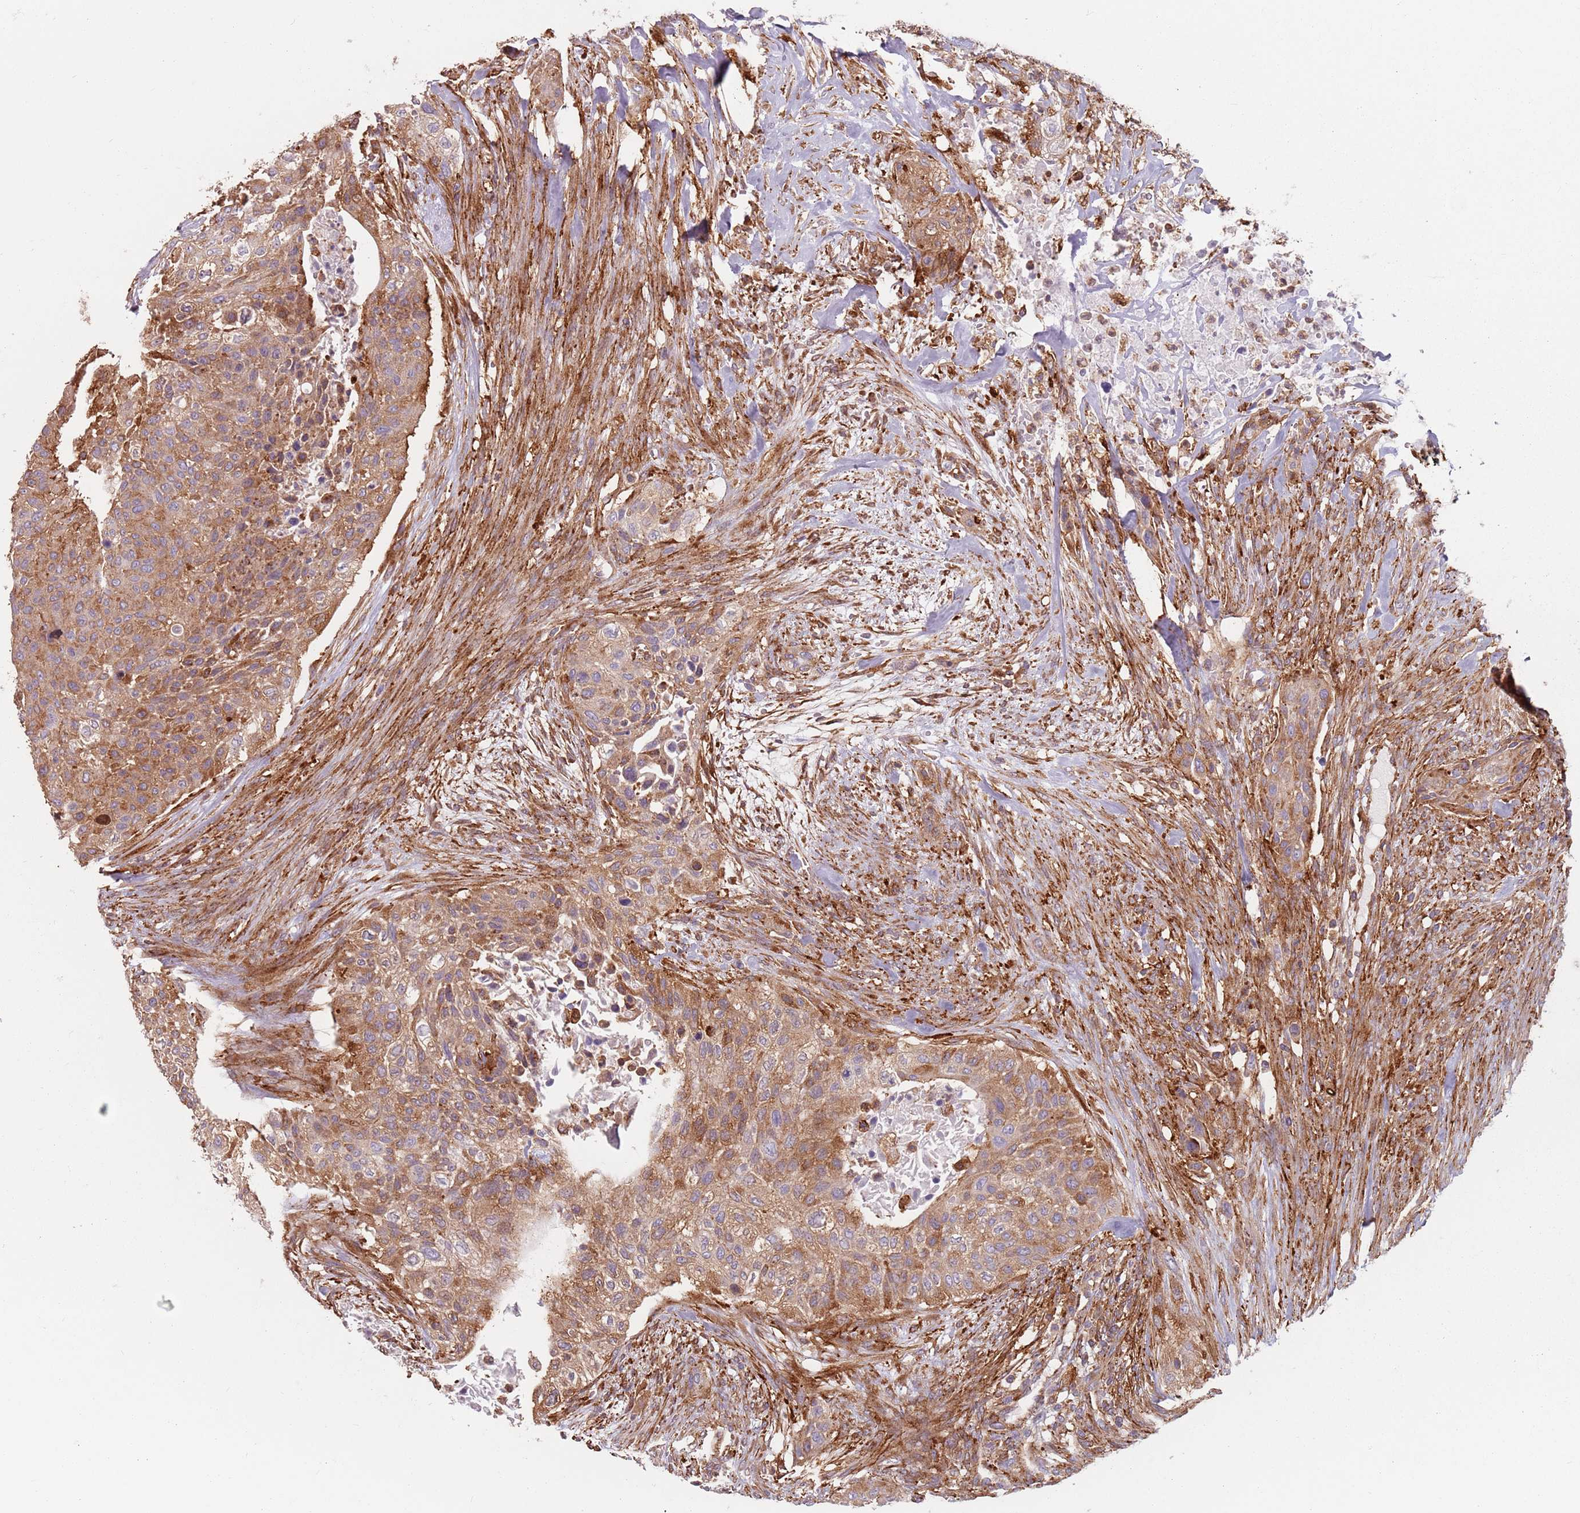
{"staining": {"intensity": "moderate", "quantity": ">75%", "location": "cytoplasmic/membranous"}, "tissue": "urothelial cancer", "cell_type": "Tumor cells", "image_type": "cancer", "snomed": [{"axis": "morphology", "description": "Urothelial carcinoma, High grade"}, {"axis": "topography", "description": "Urinary bladder"}], "caption": "The micrograph exhibits a brown stain indicating the presence of a protein in the cytoplasmic/membranous of tumor cells in urothelial cancer. Ihc stains the protein of interest in brown and the nuclei are stained blue.", "gene": "TPD52L2", "patient": {"sex": "male", "age": 35}}